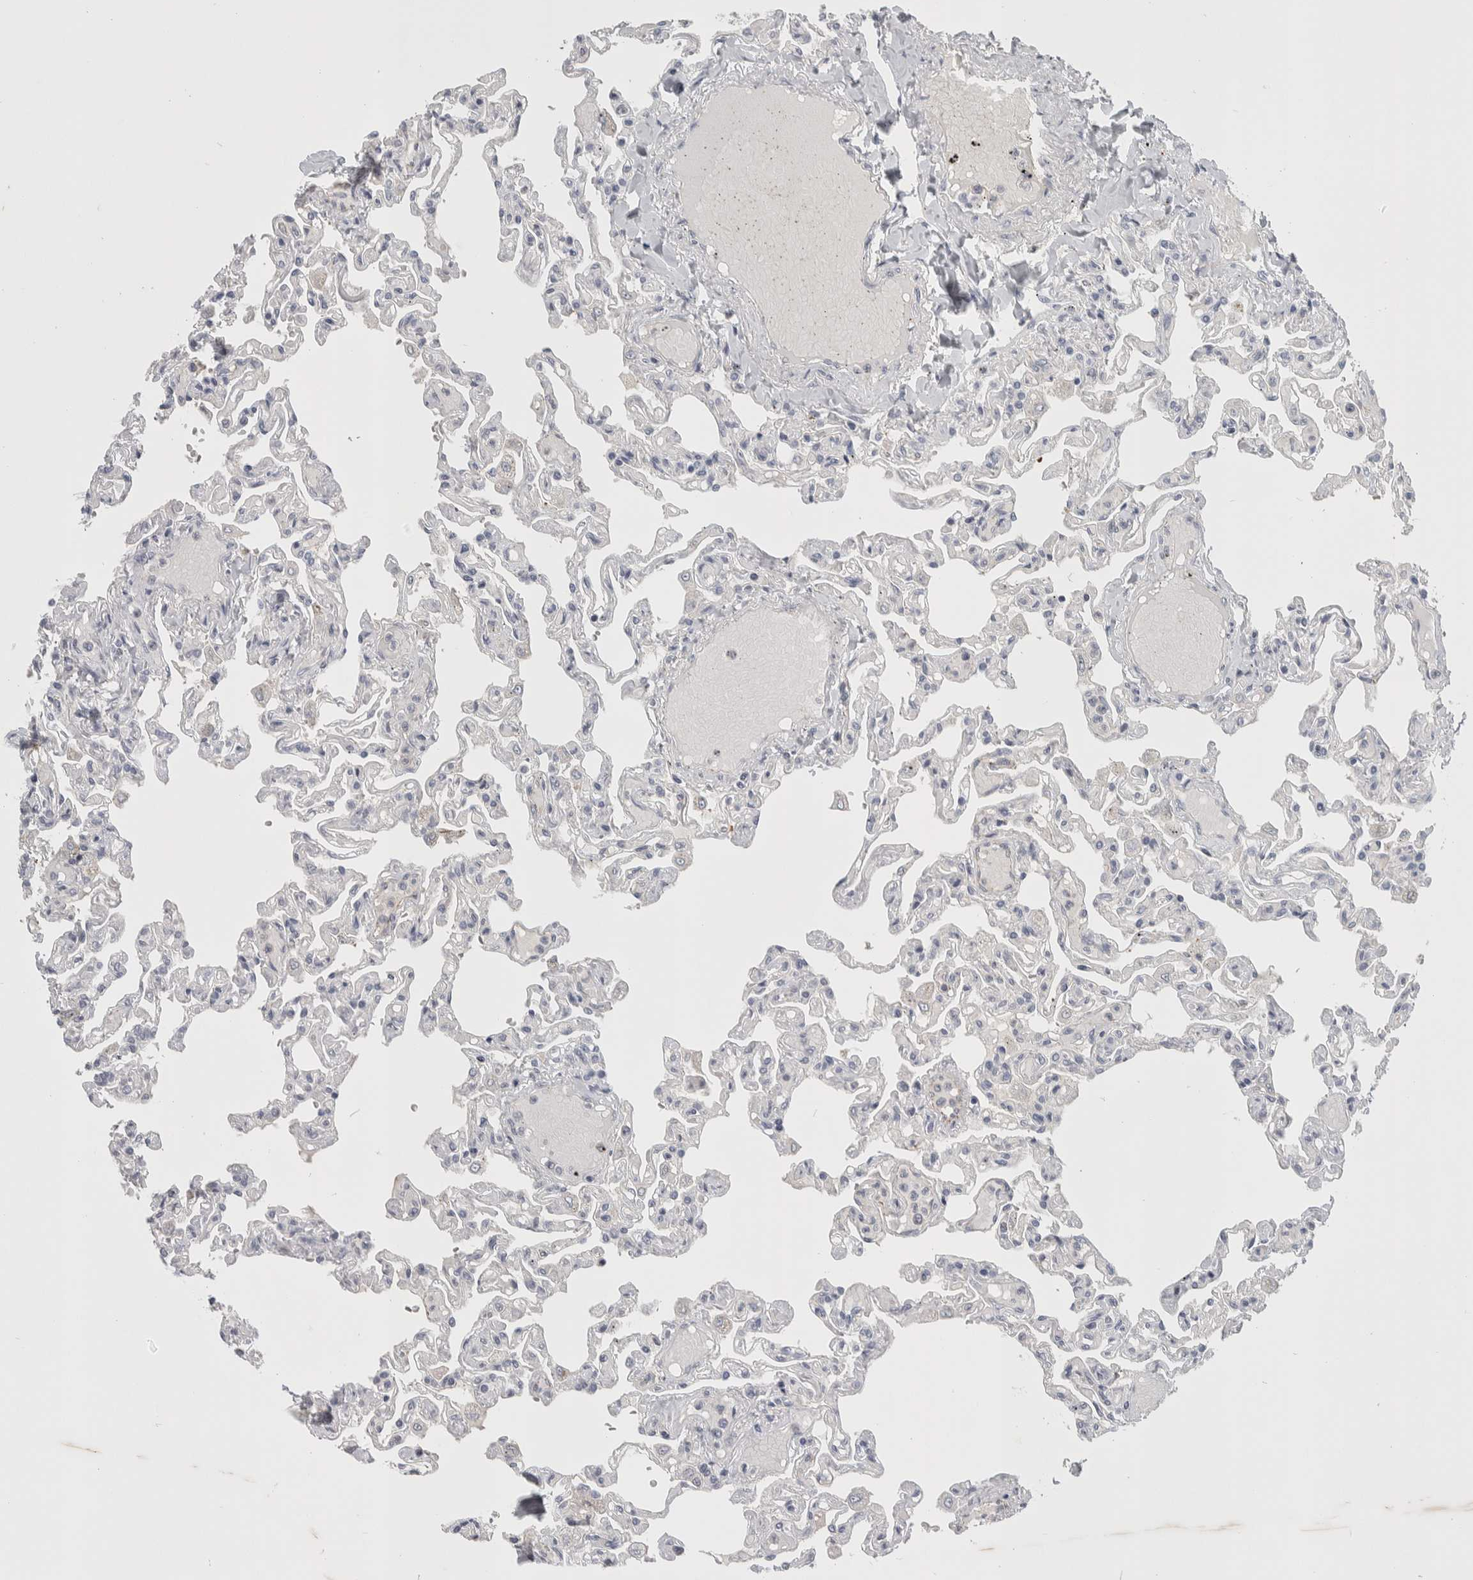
{"staining": {"intensity": "negative", "quantity": "none", "location": "none"}, "tissue": "lung", "cell_type": "Alveolar cells", "image_type": "normal", "snomed": [{"axis": "morphology", "description": "Normal tissue, NOS"}, {"axis": "topography", "description": "Lung"}], "caption": "A high-resolution histopathology image shows IHC staining of unremarkable lung, which reveals no significant positivity in alveolar cells.", "gene": "ZNF862", "patient": {"sex": "male", "age": 21}}